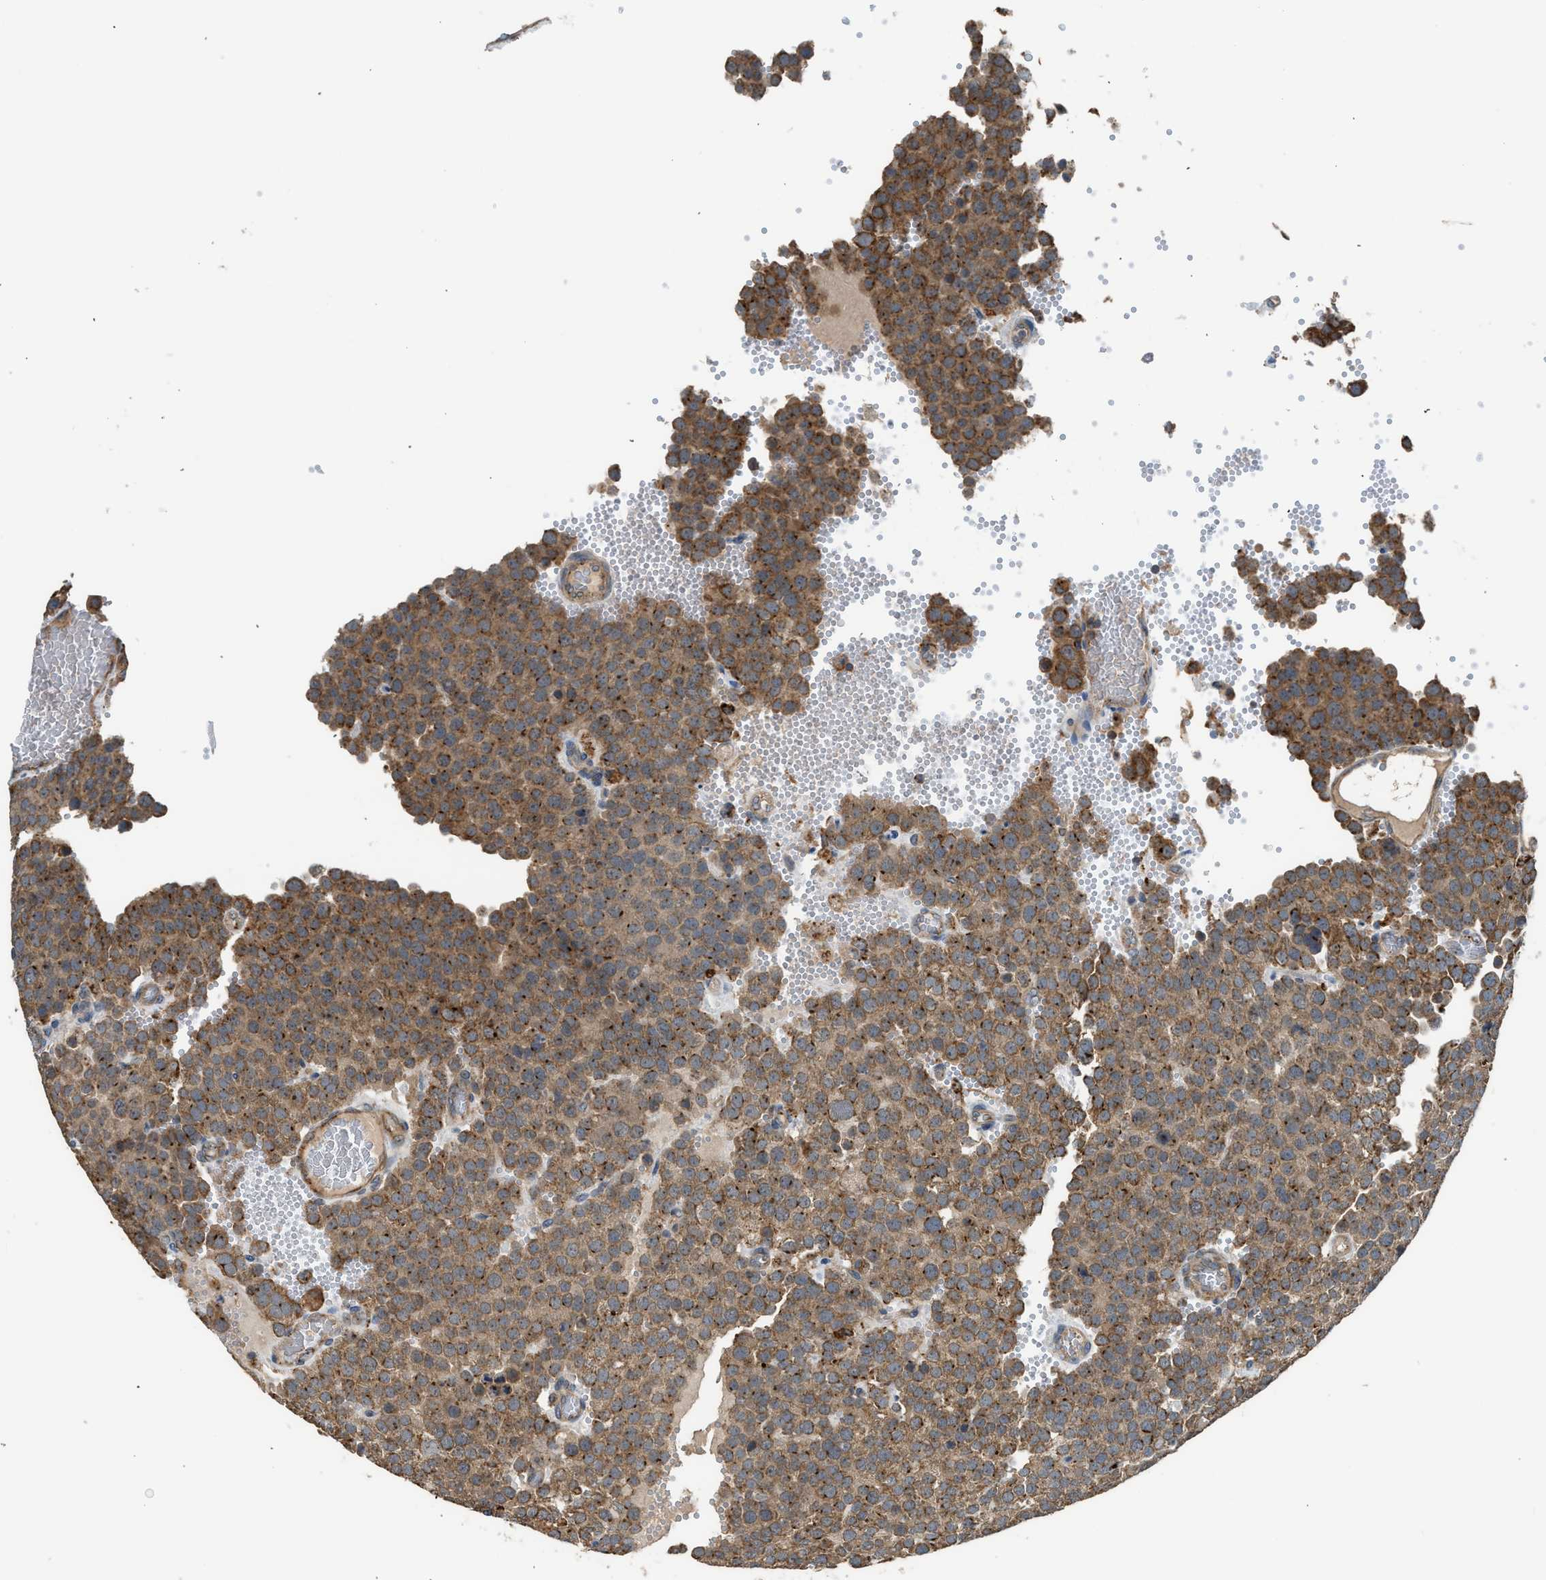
{"staining": {"intensity": "strong", "quantity": ">75%", "location": "cytoplasmic/membranous"}, "tissue": "testis cancer", "cell_type": "Tumor cells", "image_type": "cancer", "snomed": [{"axis": "morphology", "description": "Seminoma, NOS"}, {"axis": "topography", "description": "Testis"}], "caption": "Testis cancer tissue reveals strong cytoplasmic/membranous positivity in about >75% of tumor cells The staining was performed using DAB (3,3'-diaminobenzidine), with brown indicating positive protein expression. Nuclei are stained blue with hematoxylin.", "gene": "STARD3", "patient": {"sex": "male", "age": 71}}